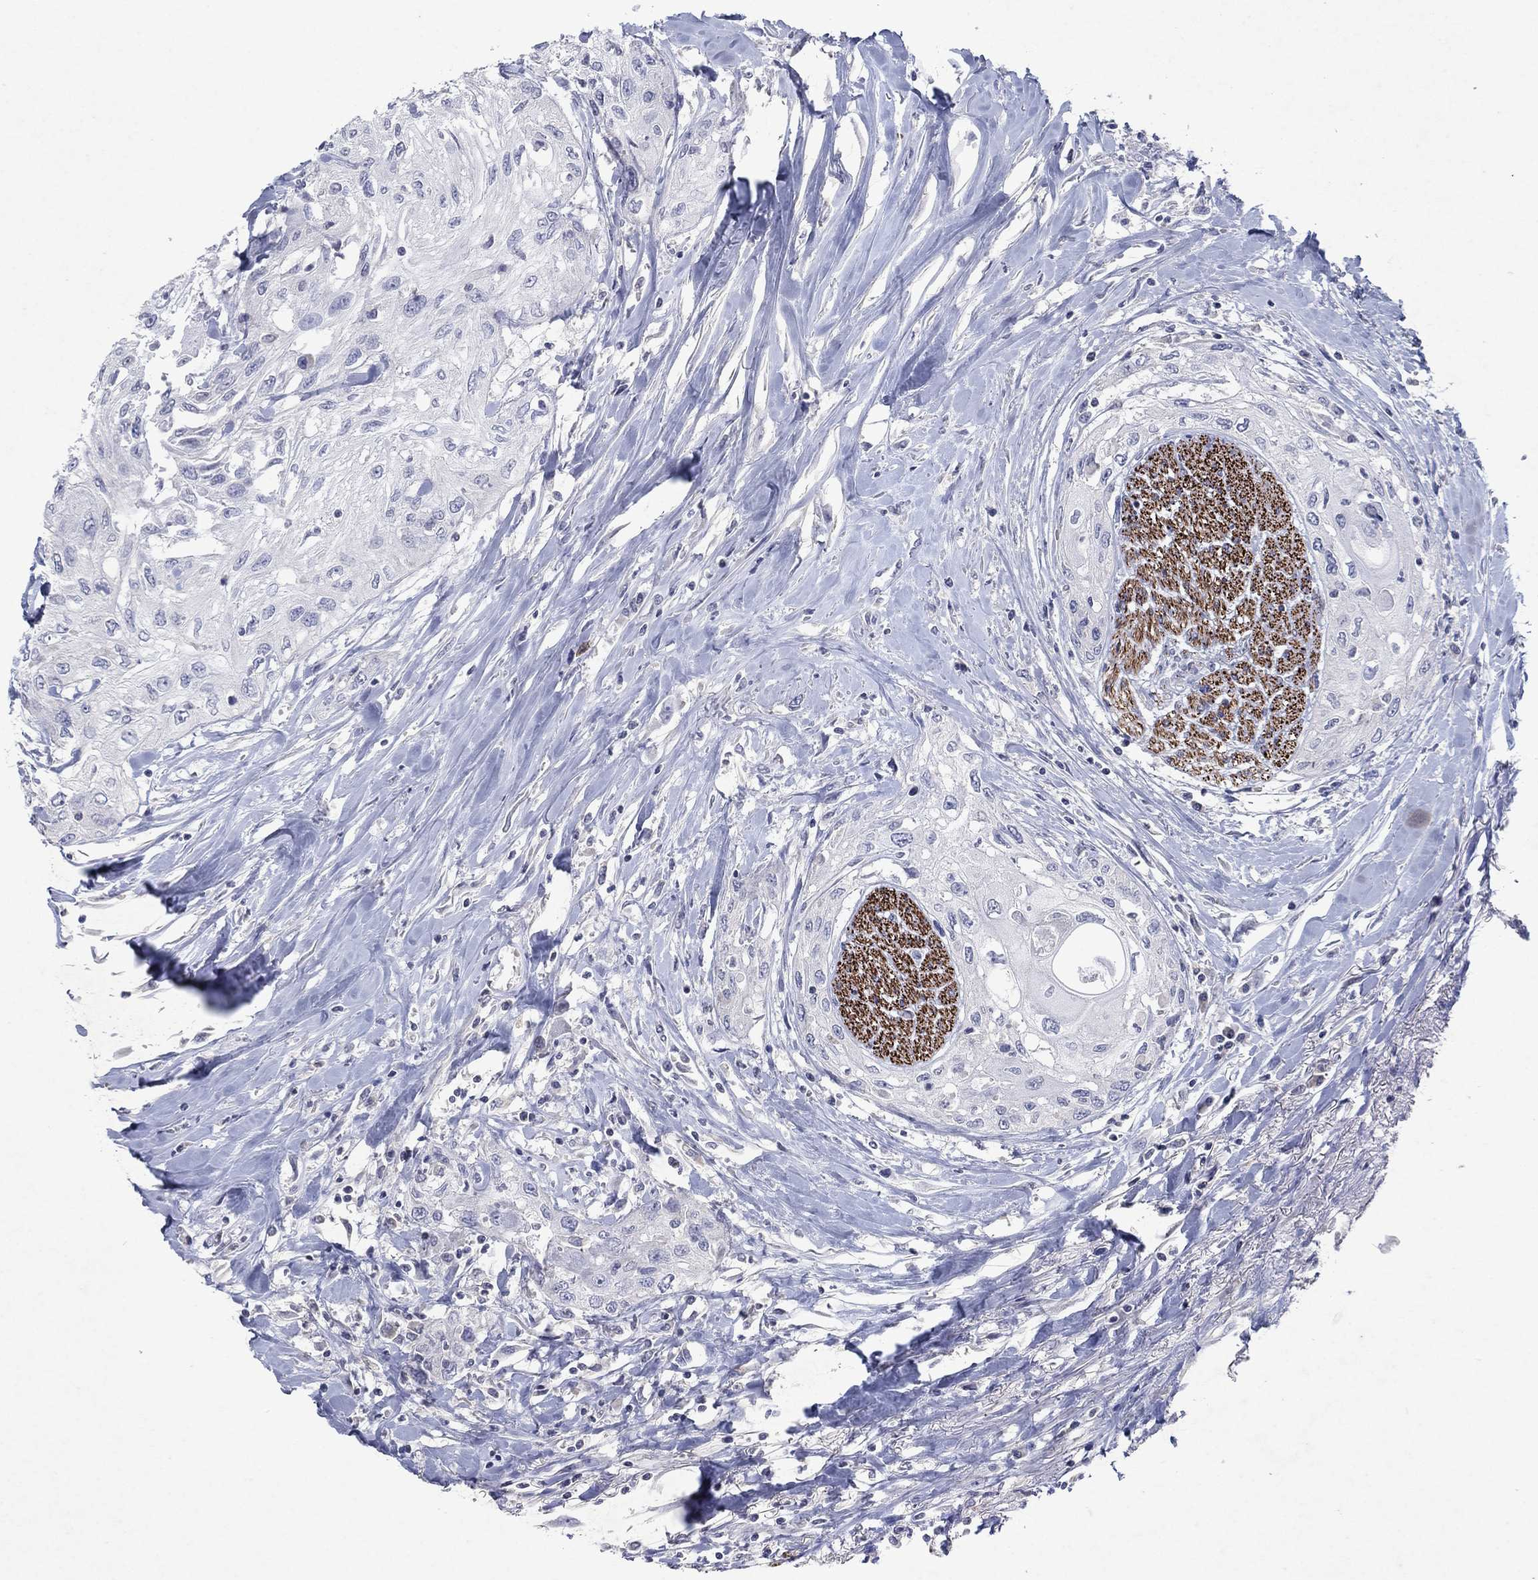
{"staining": {"intensity": "negative", "quantity": "none", "location": "none"}, "tissue": "head and neck cancer", "cell_type": "Tumor cells", "image_type": "cancer", "snomed": [{"axis": "morphology", "description": "Normal tissue, NOS"}, {"axis": "morphology", "description": "Squamous cell carcinoma, NOS"}, {"axis": "topography", "description": "Oral tissue"}, {"axis": "topography", "description": "Peripheral nerve tissue"}, {"axis": "topography", "description": "Head-Neck"}], "caption": "Protein analysis of head and neck squamous cell carcinoma exhibits no significant staining in tumor cells.", "gene": "KRT40", "patient": {"sex": "female", "age": 59}}